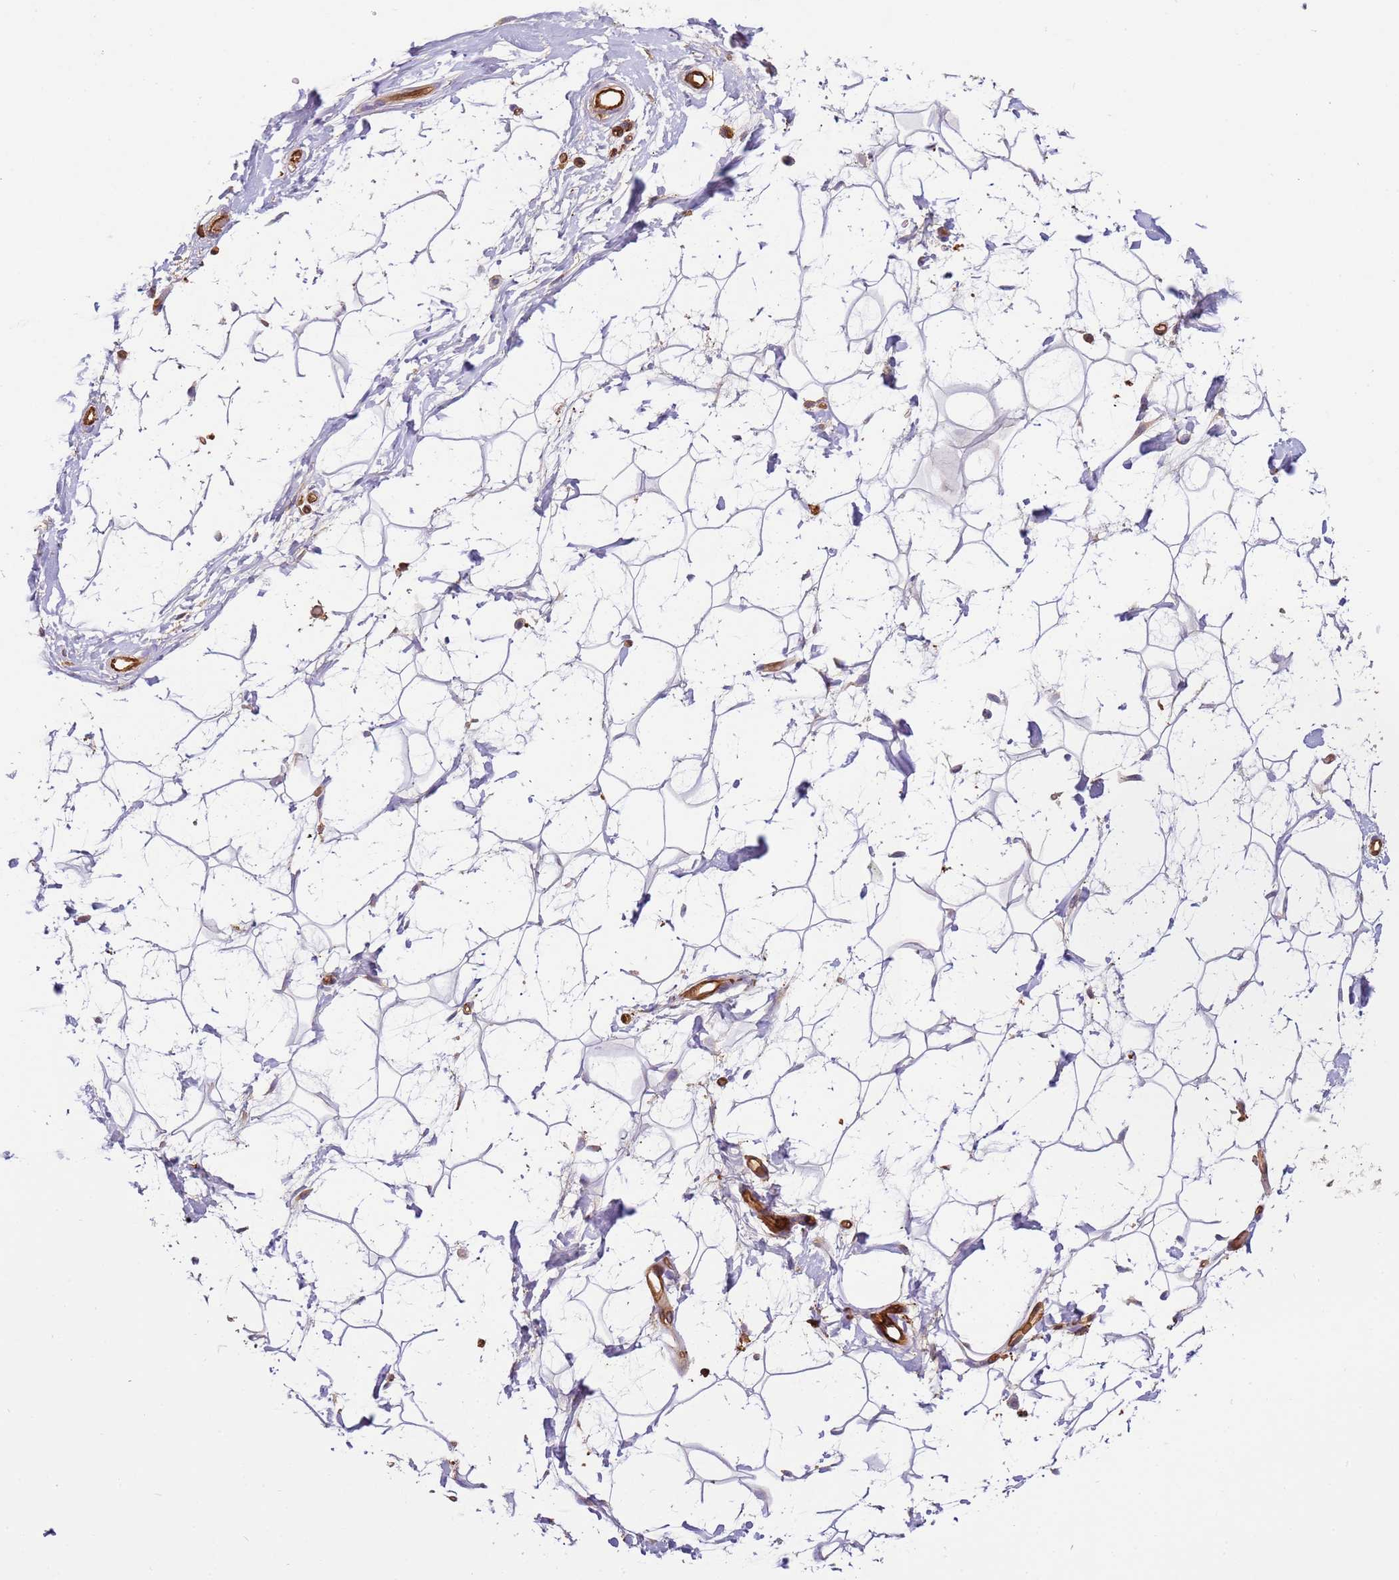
{"staining": {"intensity": "negative", "quantity": "none", "location": "none"}, "tissue": "adipose tissue", "cell_type": "Adipocytes", "image_type": "normal", "snomed": [{"axis": "morphology", "description": "Normal tissue, NOS"}, {"axis": "topography", "description": "Breast"}], "caption": "Photomicrograph shows no protein positivity in adipocytes of unremarkable adipose tissue.", "gene": "OR6P1", "patient": {"sex": "female", "age": 26}}